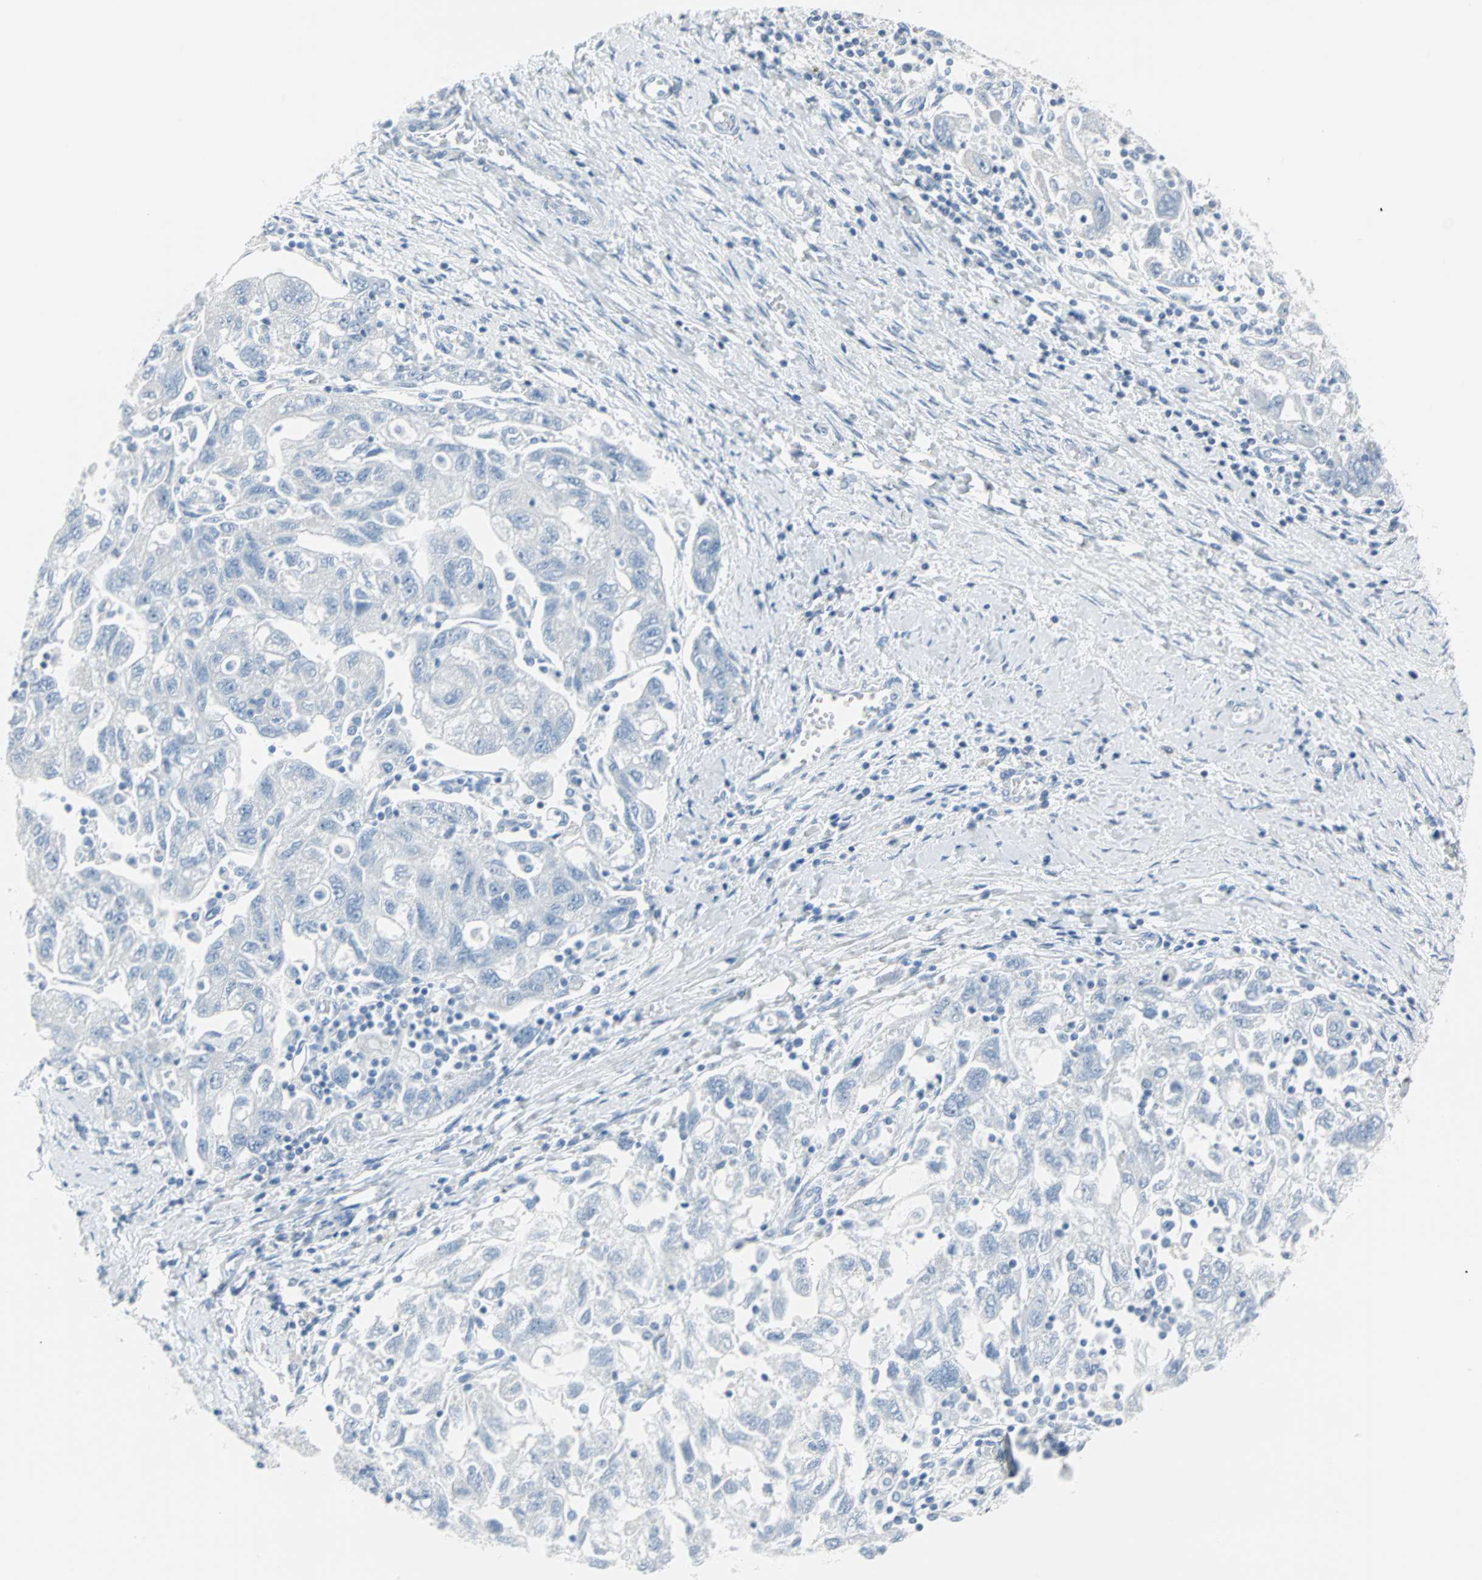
{"staining": {"intensity": "negative", "quantity": "none", "location": "none"}, "tissue": "ovarian cancer", "cell_type": "Tumor cells", "image_type": "cancer", "snomed": [{"axis": "morphology", "description": "Carcinoma, NOS"}, {"axis": "morphology", "description": "Cystadenocarcinoma, serous, NOS"}, {"axis": "topography", "description": "Ovary"}], "caption": "An immunohistochemistry histopathology image of ovarian carcinoma is shown. There is no staining in tumor cells of ovarian carcinoma. (DAB IHC visualized using brightfield microscopy, high magnification).", "gene": "STX1A", "patient": {"sex": "female", "age": 69}}